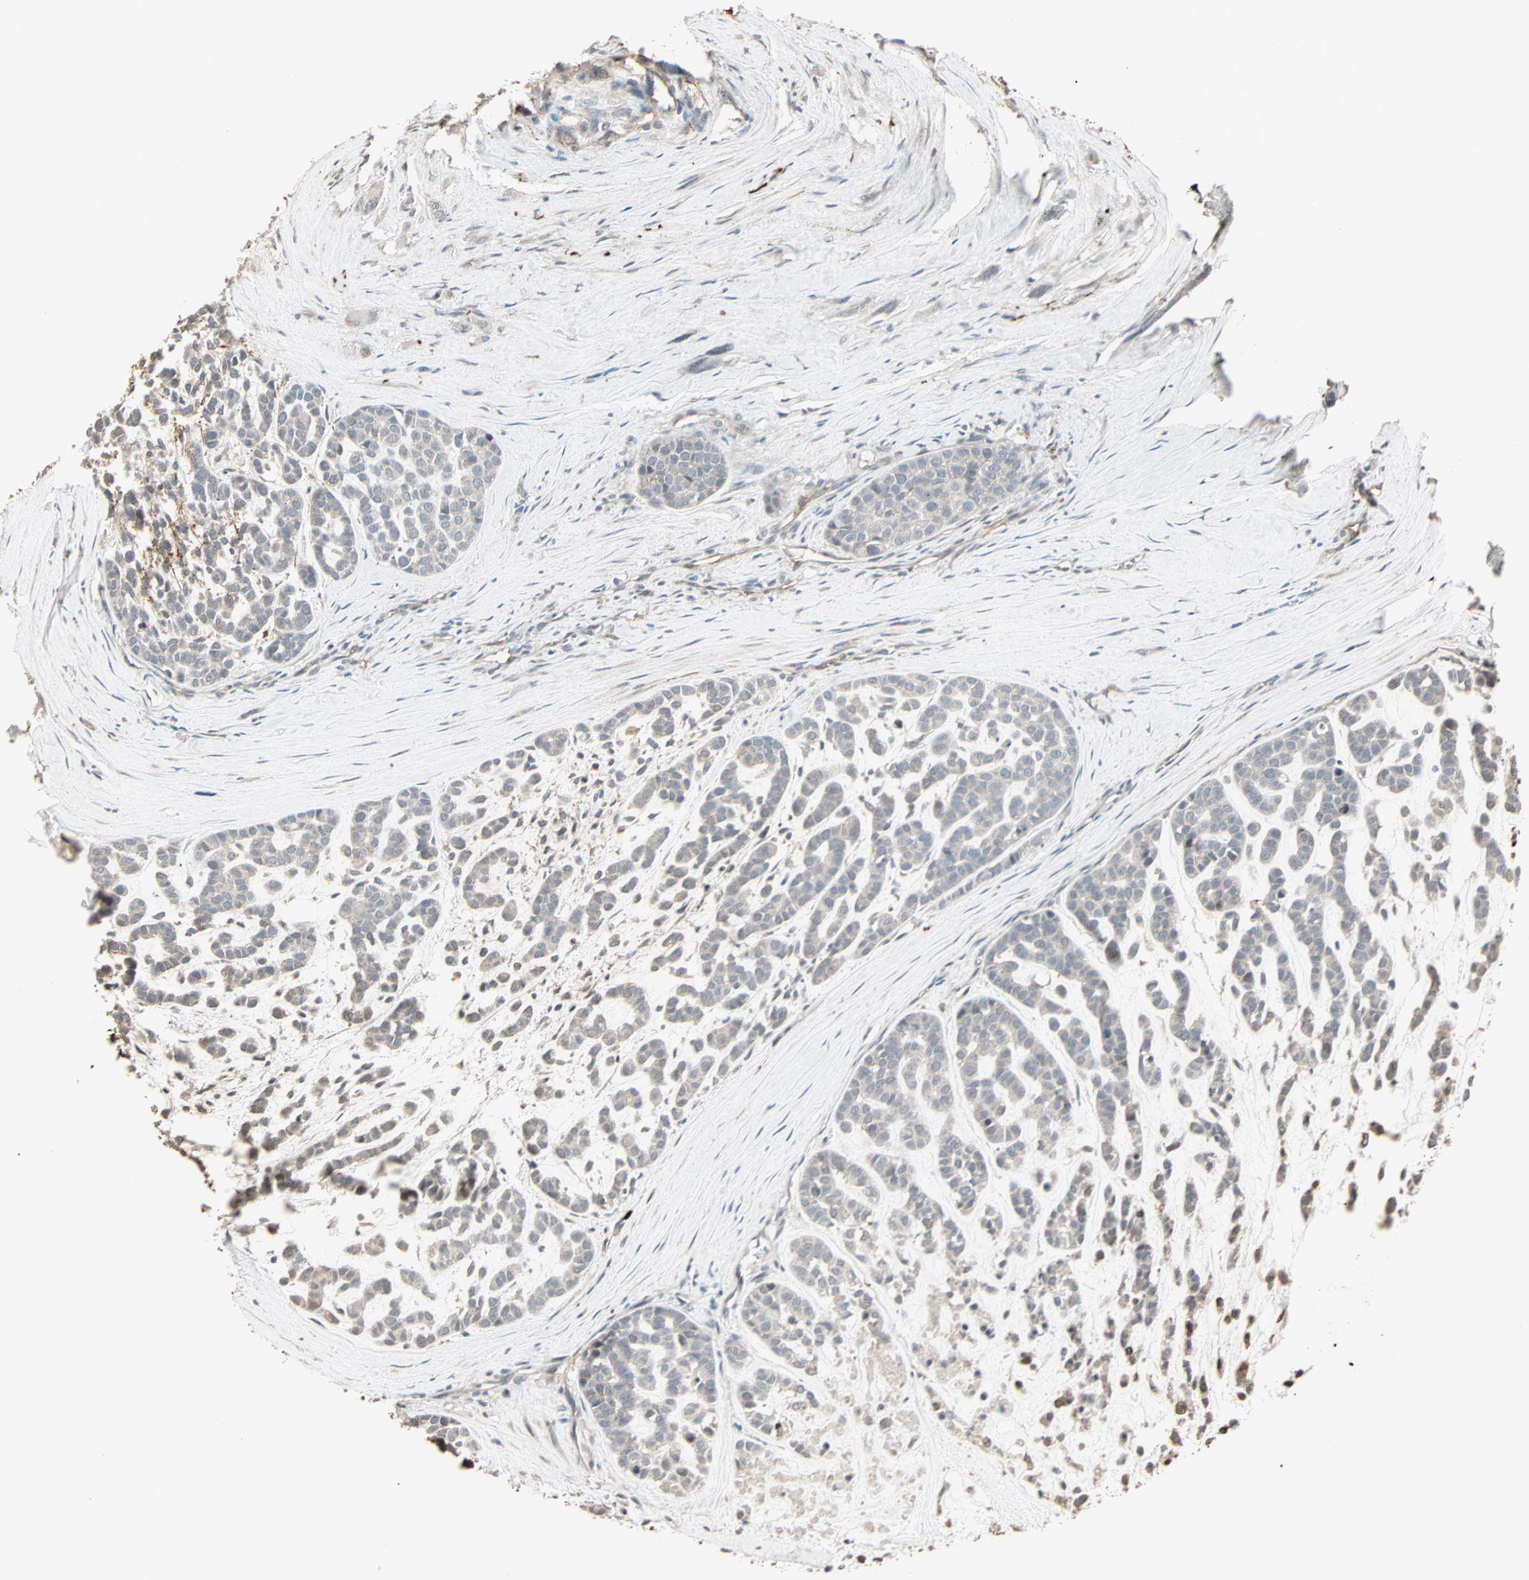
{"staining": {"intensity": "weak", "quantity": "<25%", "location": "cytoplasmic/membranous"}, "tissue": "head and neck cancer", "cell_type": "Tumor cells", "image_type": "cancer", "snomed": [{"axis": "morphology", "description": "Adenocarcinoma, NOS"}, {"axis": "morphology", "description": "Adenoma, NOS"}, {"axis": "topography", "description": "Head-Neck"}], "caption": "Immunohistochemical staining of head and neck adenoma displays no significant expression in tumor cells.", "gene": "CALCRL", "patient": {"sex": "female", "age": 55}}